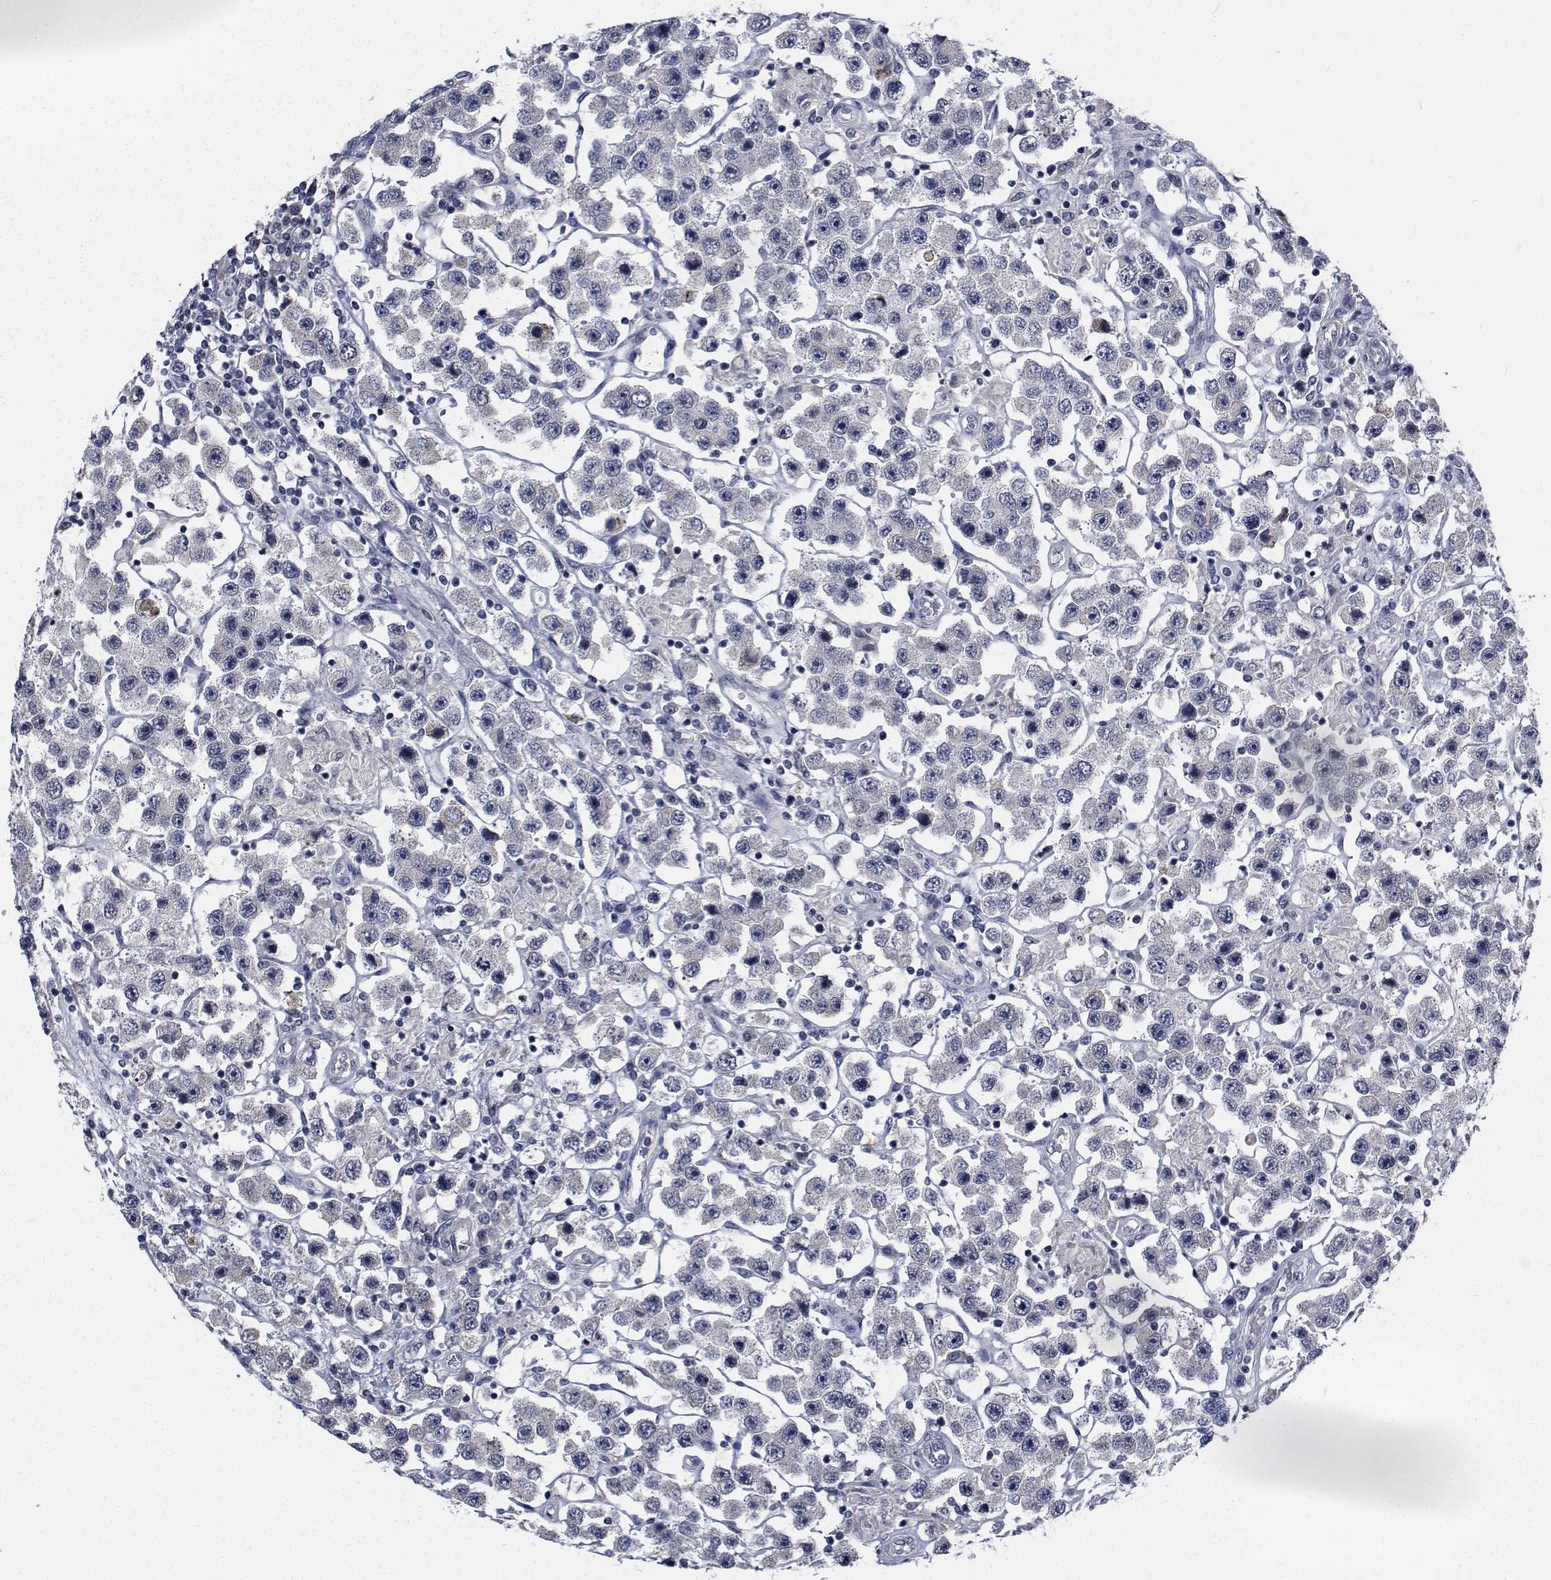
{"staining": {"intensity": "negative", "quantity": "none", "location": "none"}, "tissue": "testis cancer", "cell_type": "Tumor cells", "image_type": "cancer", "snomed": [{"axis": "morphology", "description": "Seminoma, NOS"}, {"axis": "topography", "description": "Testis"}], "caption": "Tumor cells show no significant positivity in testis seminoma.", "gene": "TTBK1", "patient": {"sex": "male", "age": 45}}